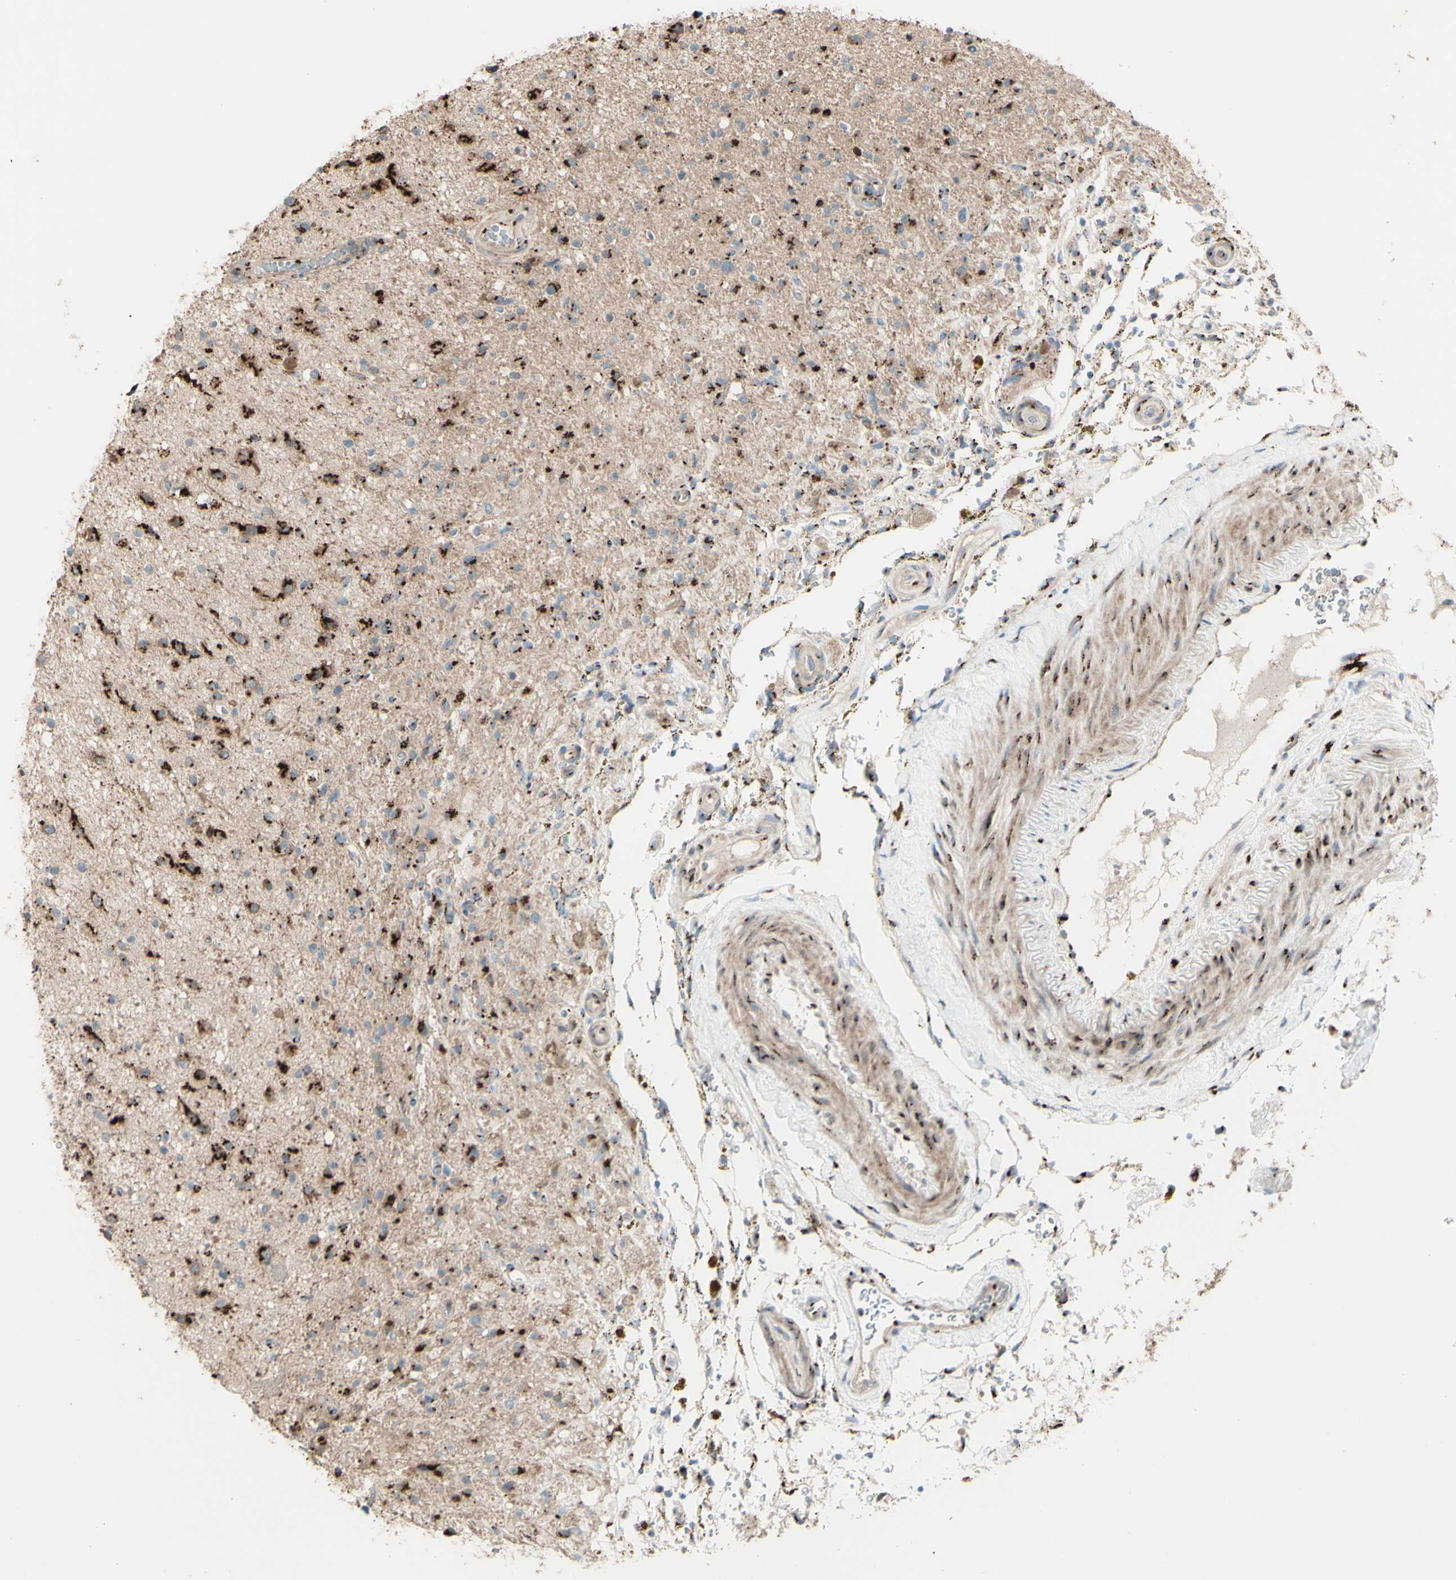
{"staining": {"intensity": "moderate", "quantity": ">75%", "location": "cytoplasmic/membranous"}, "tissue": "glioma", "cell_type": "Tumor cells", "image_type": "cancer", "snomed": [{"axis": "morphology", "description": "Glioma, malignant, High grade"}, {"axis": "topography", "description": "Brain"}], "caption": "Protein staining of glioma tissue shows moderate cytoplasmic/membranous staining in about >75% of tumor cells. (DAB (3,3'-diaminobenzidine) IHC, brown staining for protein, blue staining for nuclei).", "gene": "BPNT2", "patient": {"sex": "male", "age": 33}}